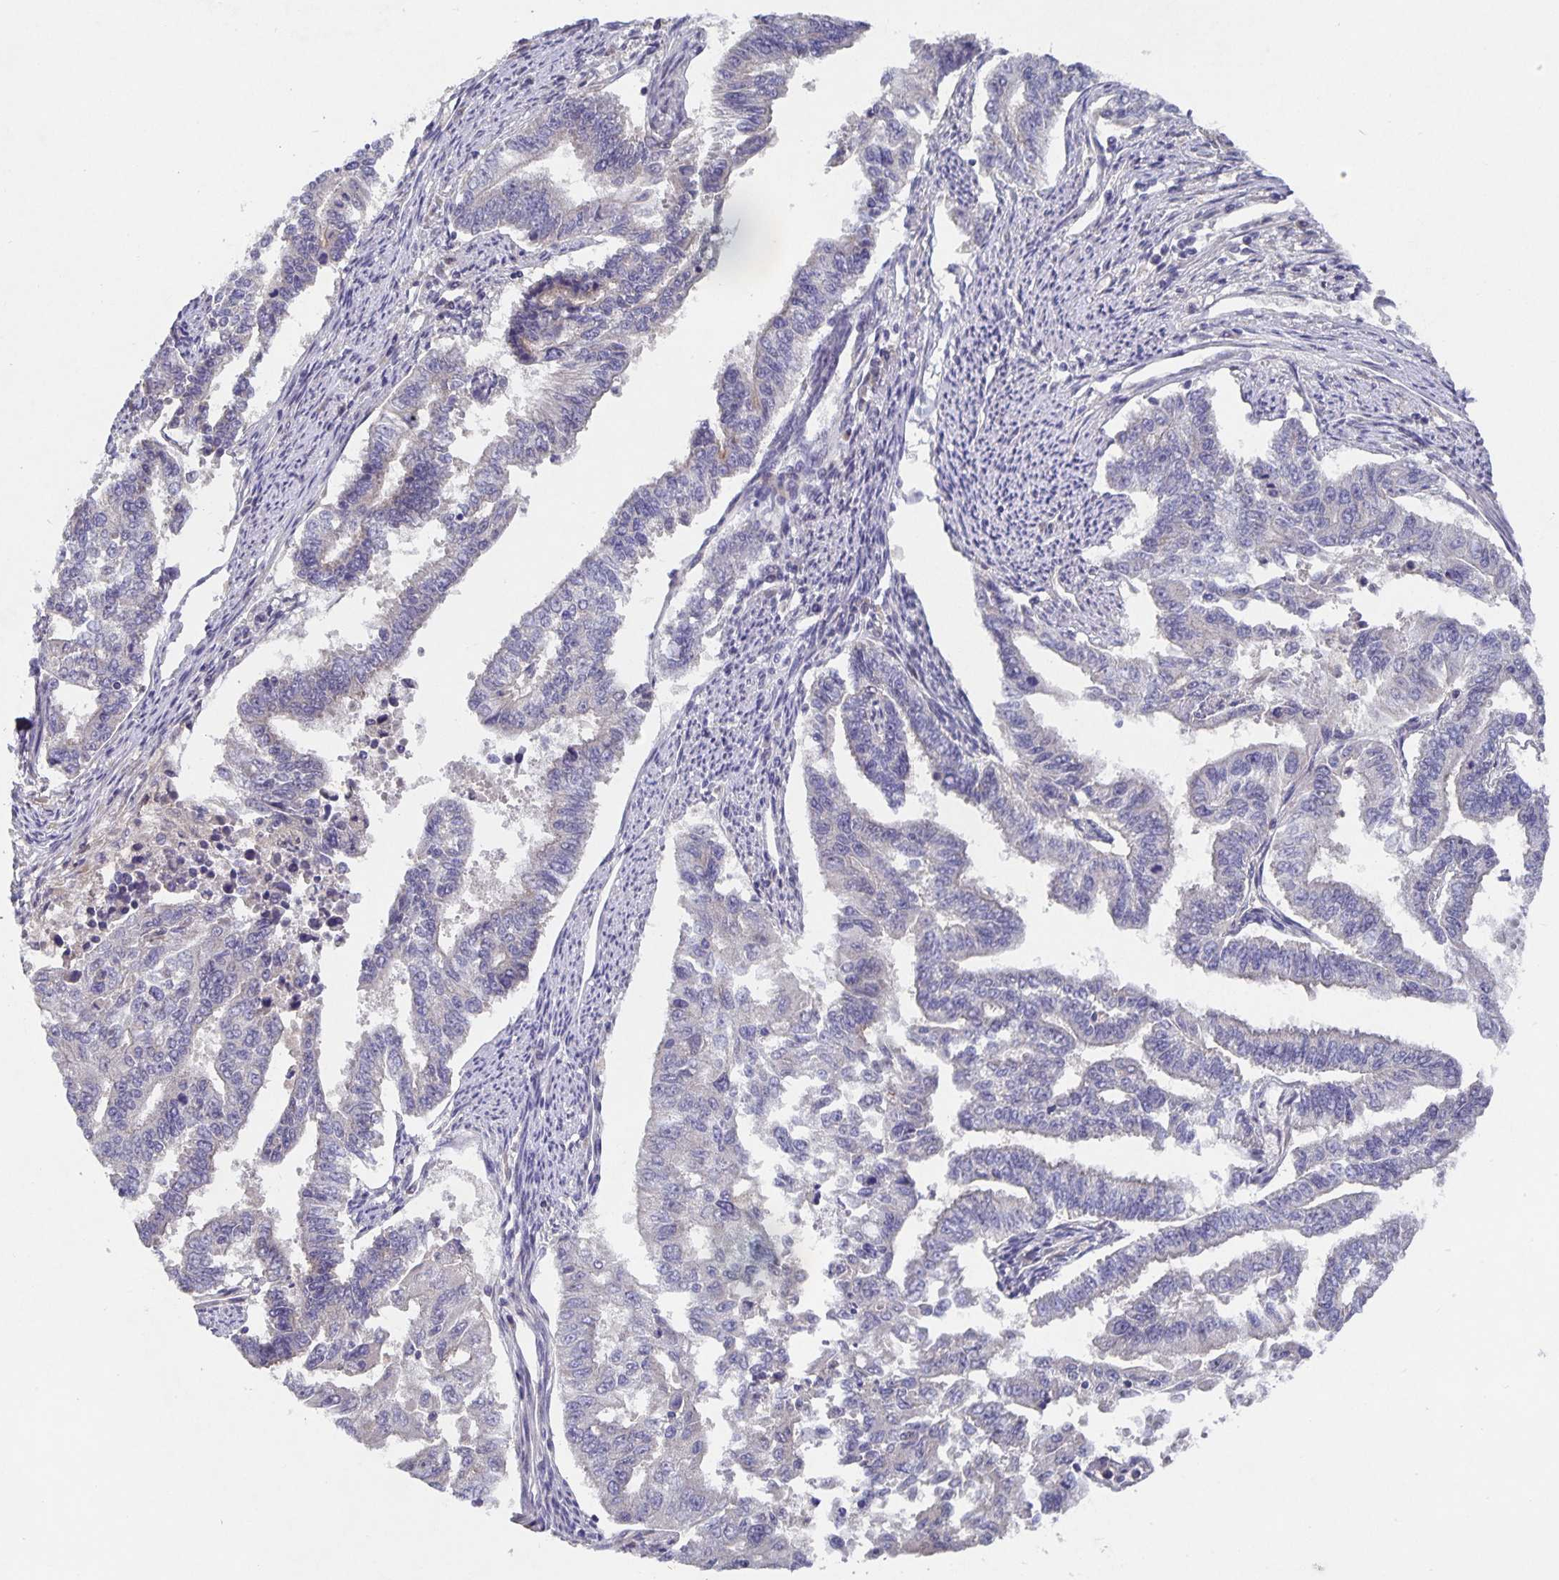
{"staining": {"intensity": "negative", "quantity": "none", "location": "none"}, "tissue": "endometrial cancer", "cell_type": "Tumor cells", "image_type": "cancer", "snomed": [{"axis": "morphology", "description": "Adenocarcinoma, NOS"}, {"axis": "topography", "description": "Uterus"}], "caption": "Endometrial cancer (adenocarcinoma) was stained to show a protein in brown. There is no significant staining in tumor cells.", "gene": "HEPN1", "patient": {"sex": "female", "age": 59}}